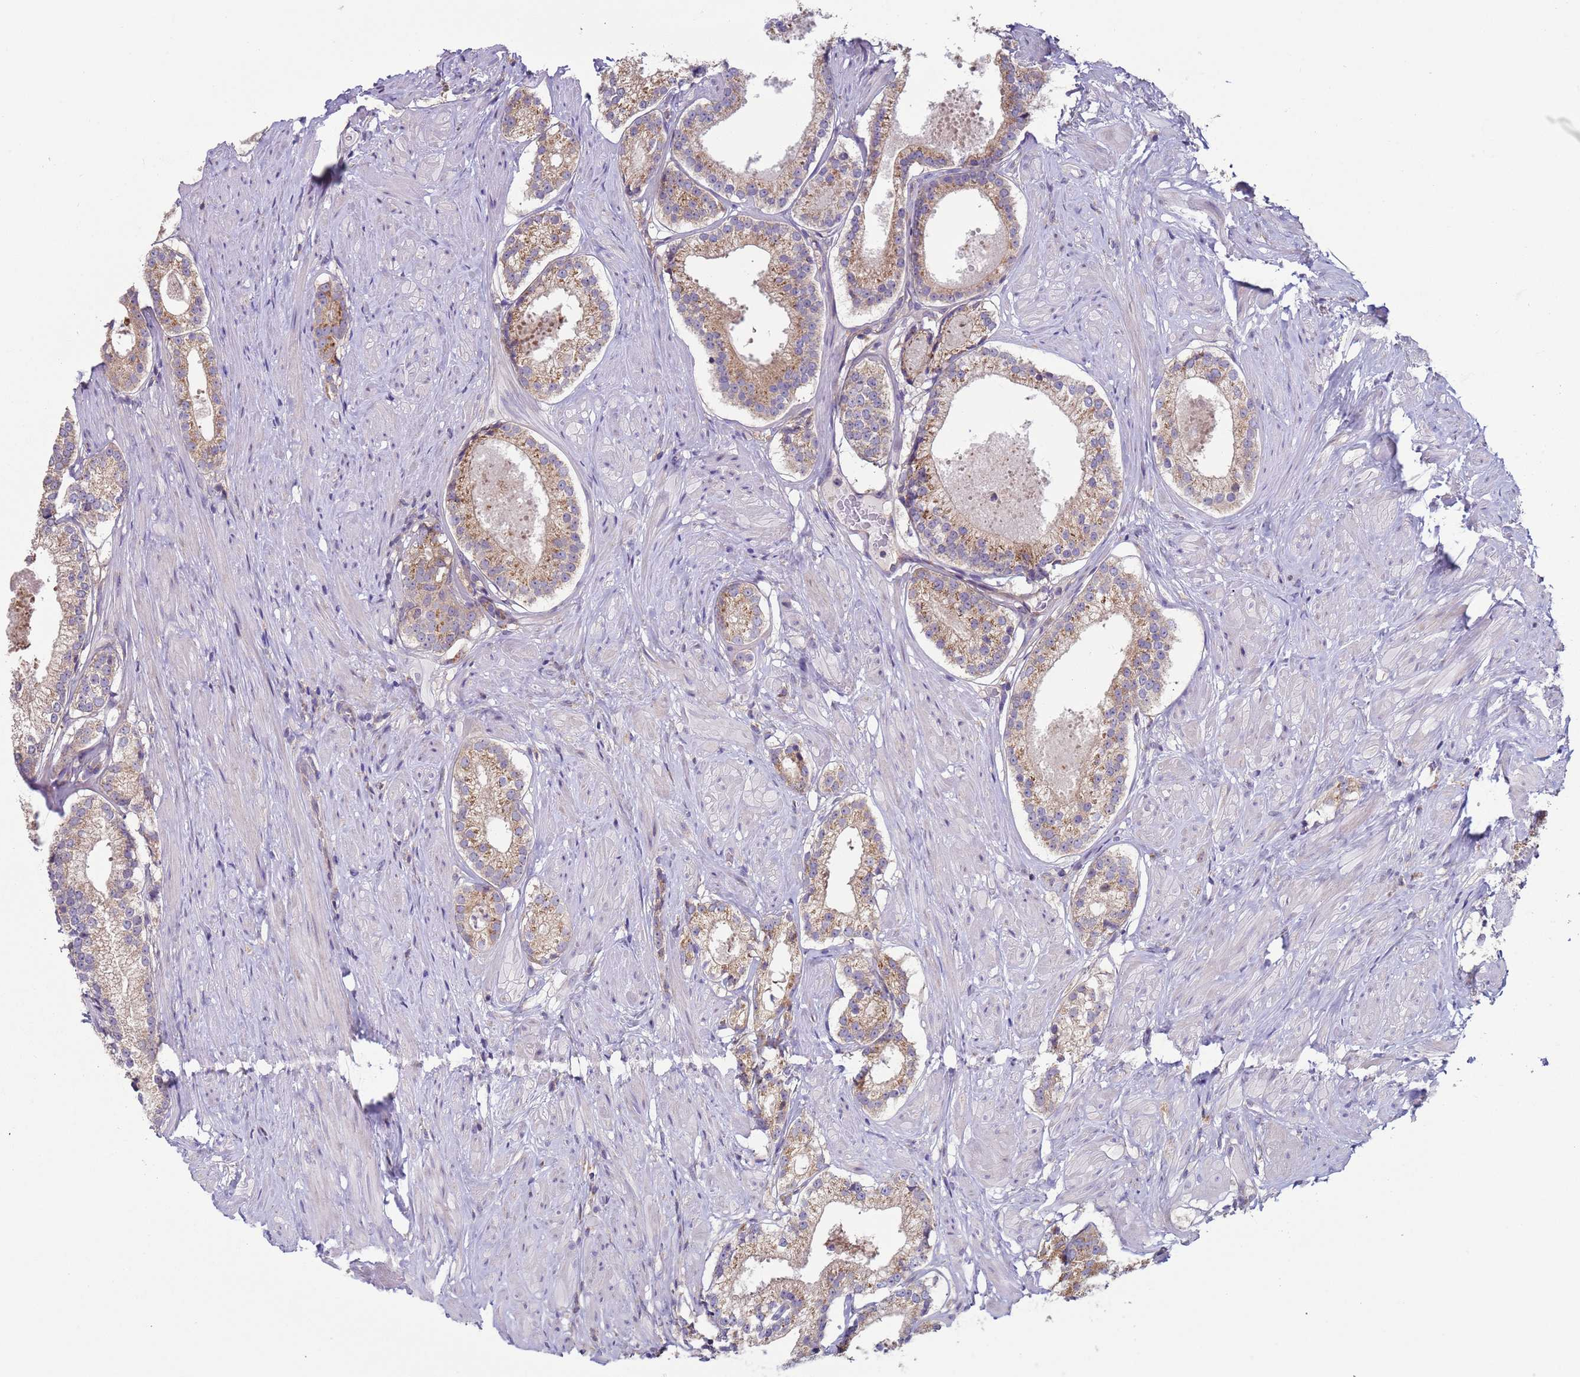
{"staining": {"intensity": "moderate", "quantity": ">75%", "location": "cytoplasmic/membranous"}, "tissue": "prostate cancer", "cell_type": "Tumor cells", "image_type": "cancer", "snomed": [{"axis": "morphology", "description": "Adenocarcinoma, Low grade"}, {"axis": "topography", "description": "Prostate"}], "caption": "Tumor cells show medium levels of moderate cytoplasmic/membranous staining in approximately >75% of cells in human prostate cancer. The staining was performed using DAB, with brown indicating positive protein expression. Nuclei are stained blue with hematoxylin.", "gene": "DIP2B", "patient": {"sex": "male", "age": 57}}